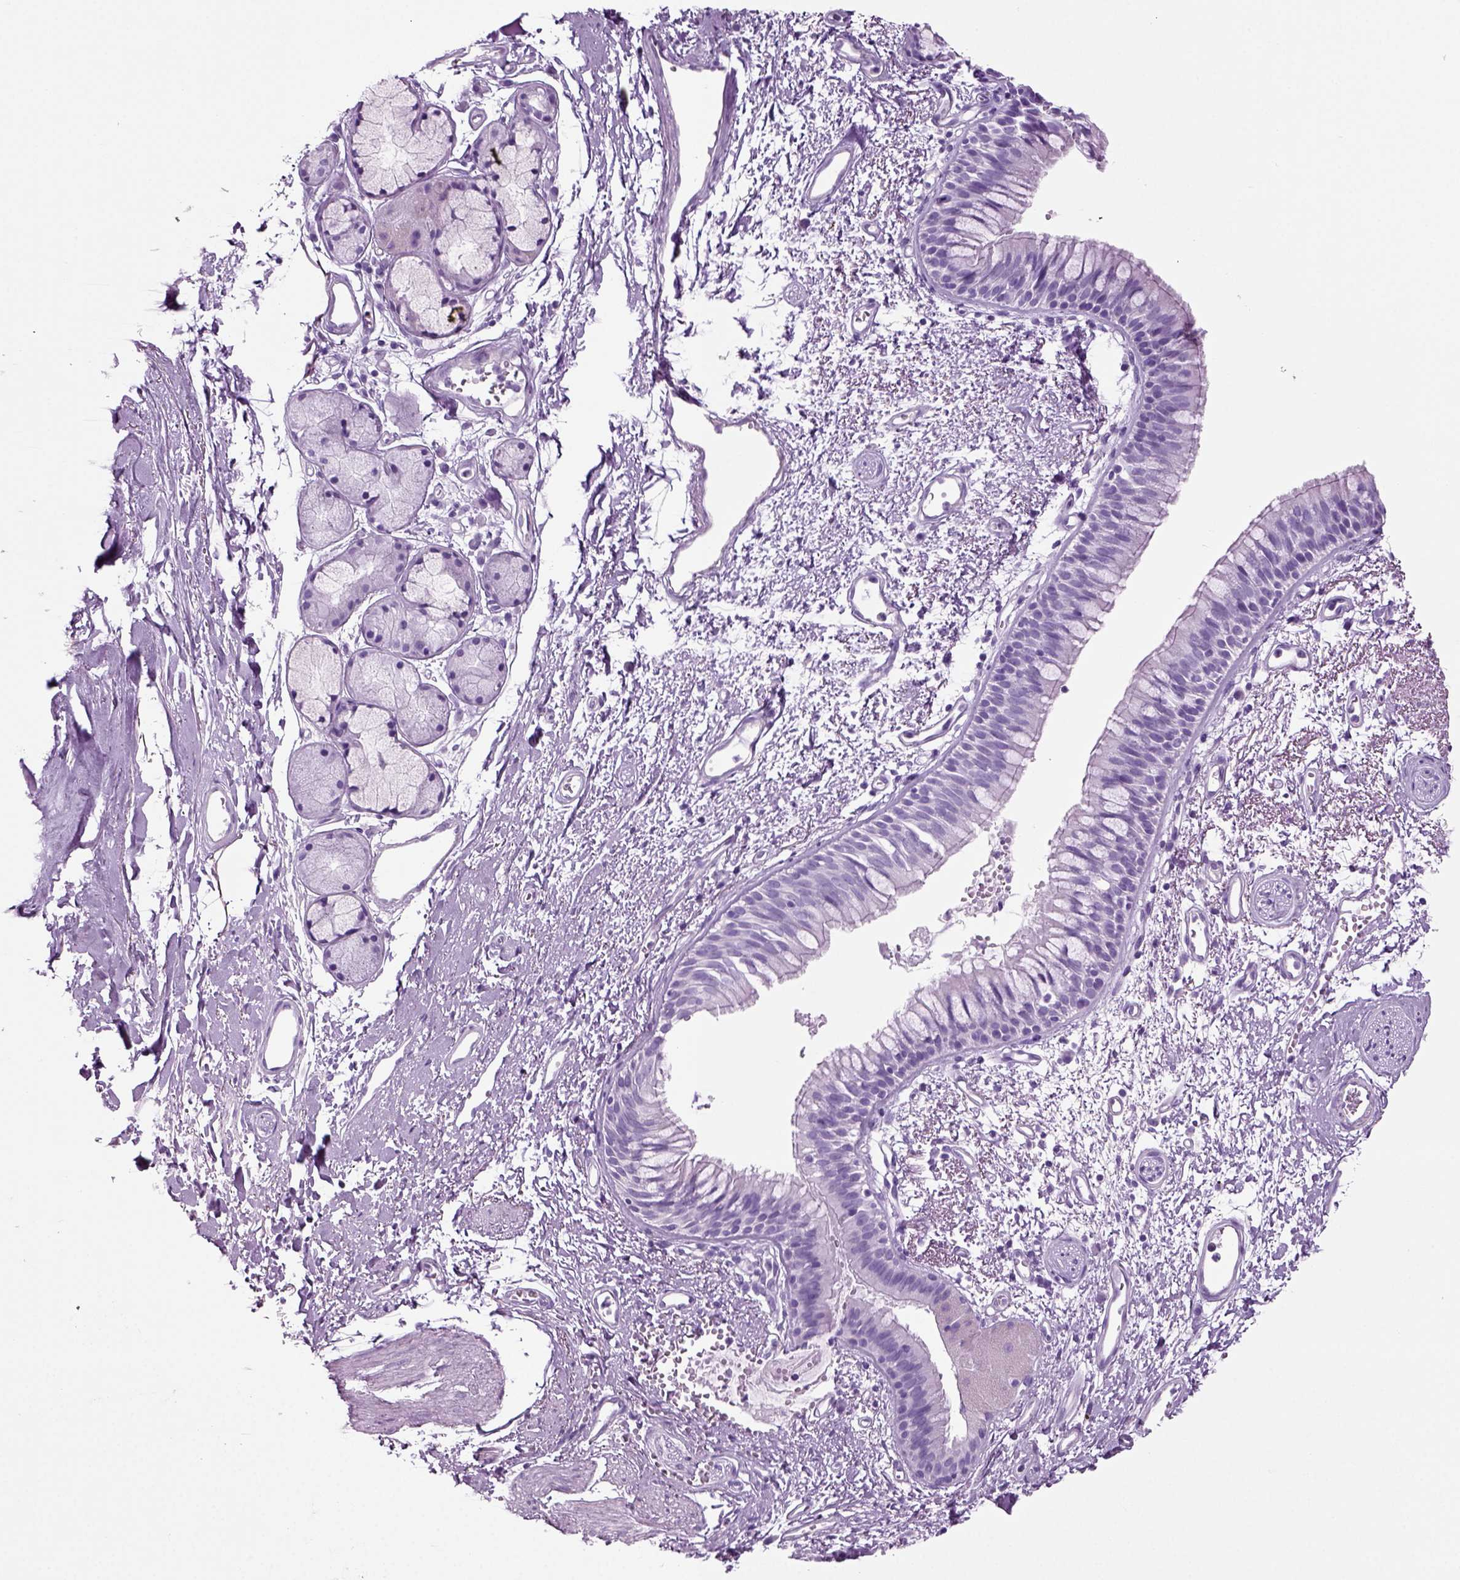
{"staining": {"intensity": "negative", "quantity": "none", "location": "none"}, "tissue": "bronchus", "cell_type": "Respiratory epithelial cells", "image_type": "normal", "snomed": [{"axis": "morphology", "description": "Normal tissue, NOS"}, {"axis": "topography", "description": "Cartilage tissue"}, {"axis": "topography", "description": "Bronchus"}], "caption": "Respiratory epithelial cells show no significant protein staining in benign bronchus. Nuclei are stained in blue.", "gene": "CD109", "patient": {"sex": "male", "age": 66}}